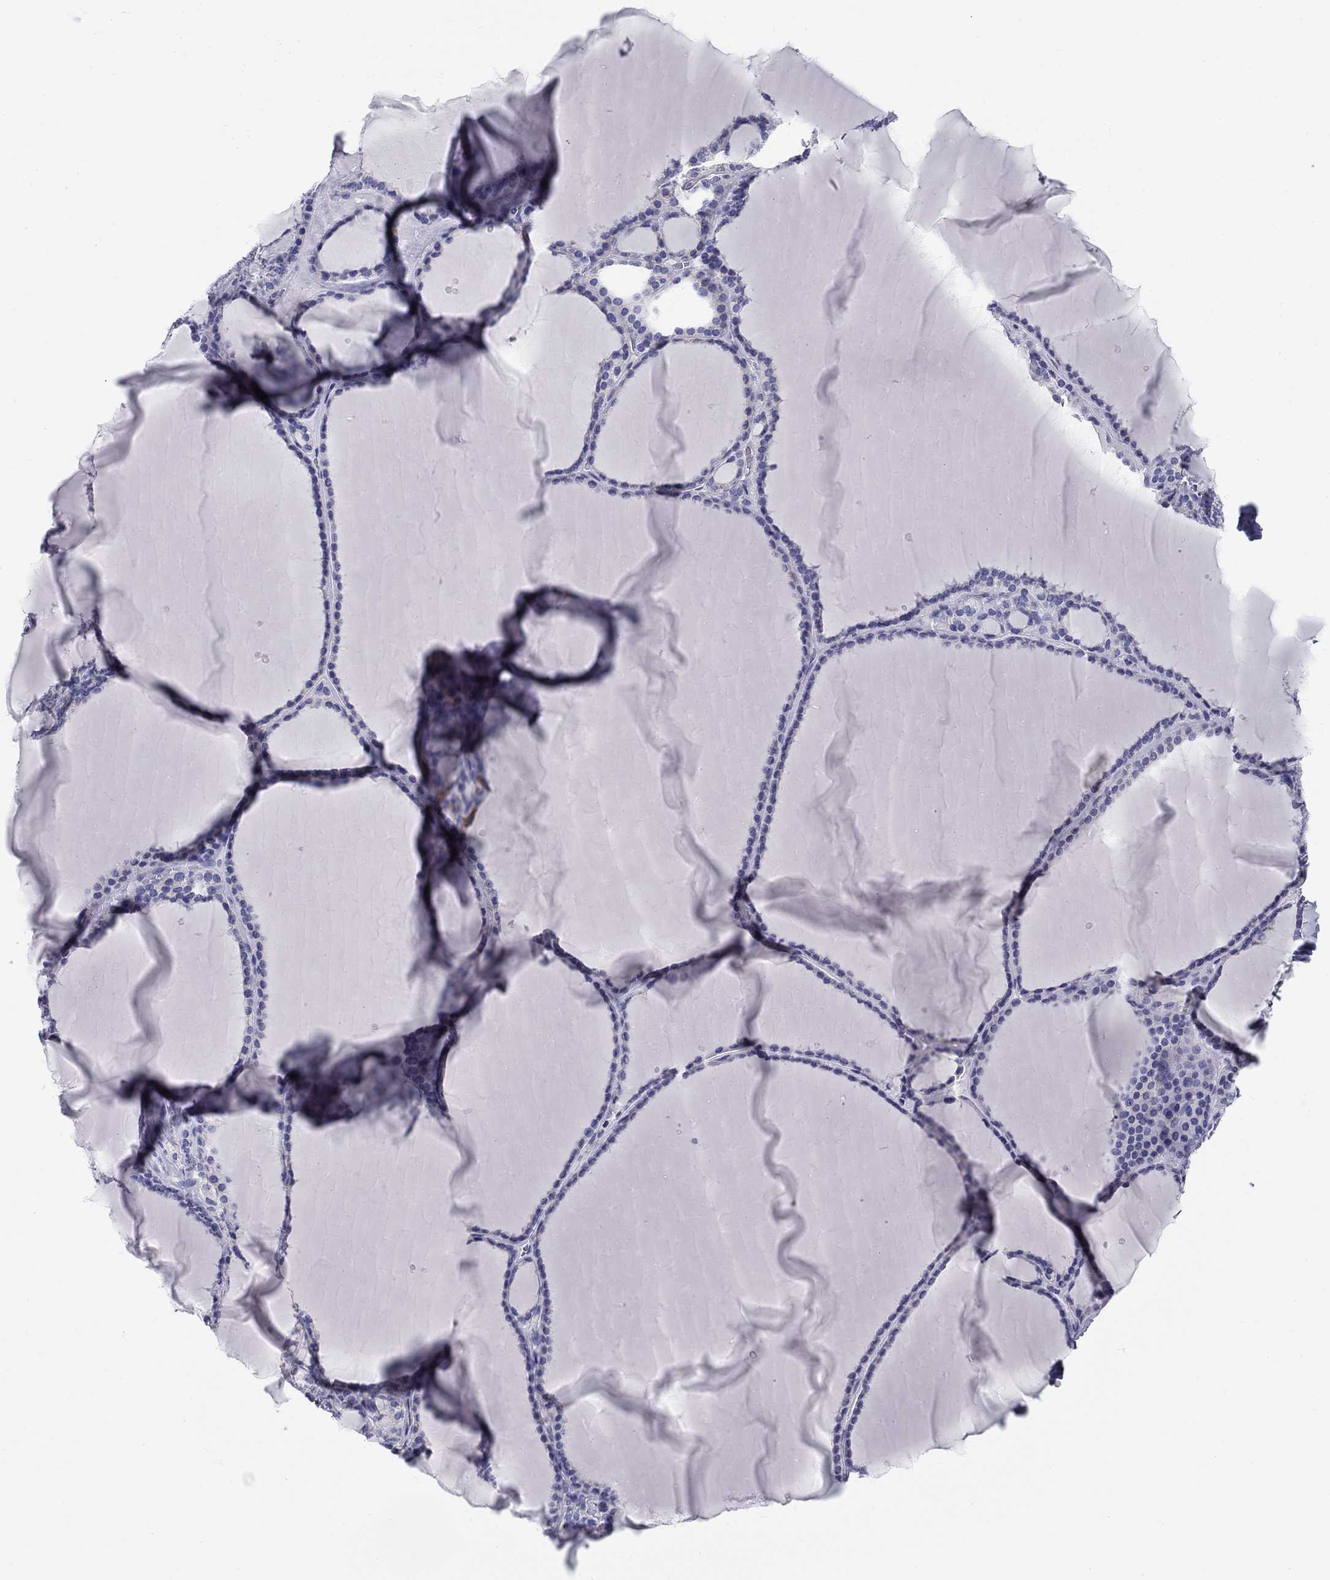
{"staining": {"intensity": "negative", "quantity": "none", "location": "none"}, "tissue": "thyroid gland", "cell_type": "Glandular cells", "image_type": "normal", "snomed": [{"axis": "morphology", "description": "Normal tissue, NOS"}, {"axis": "topography", "description": "Thyroid gland"}], "caption": "A high-resolution image shows immunohistochemistry (IHC) staining of unremarkable thyroid gland, which displays no significant expression in glandular cells.", "gene": "UPB1", "patient": {"sex": "male", "age": 63}}